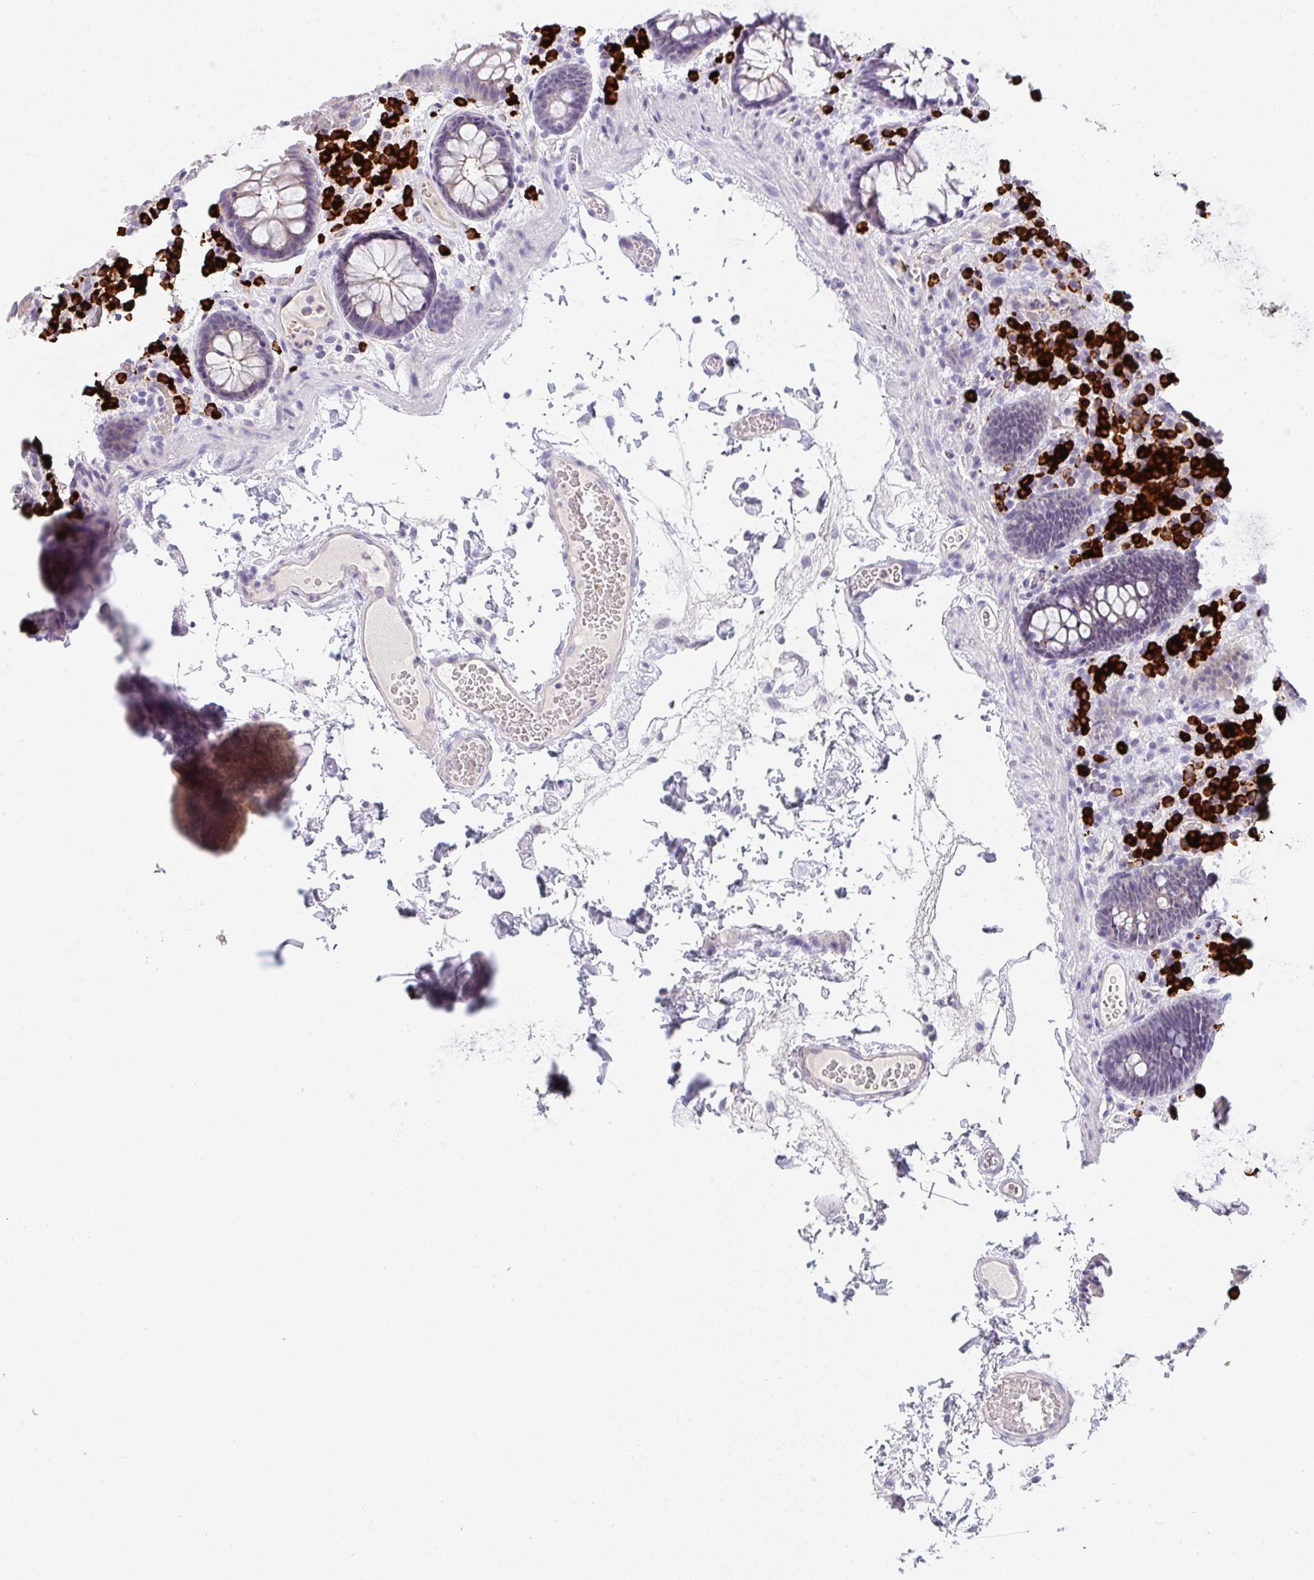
{"staining": {"intensity": "negative", "quantity": "none", "location": "none"}, "tissue": "colon", "cell_type": "Endothelial cells", "image_type": "normal", "snomed": [{"axis": "morphology", "description": "Normal tissue, NOS"}, {"axis": "topography", "description": "Colon"}, {"axis": "topography", "description": "Peripheral nerve tissue"}], "caption": "This image is of benign colon stained with IHC to label a protein in brown with the nuclei are counter-stained blue. There is no staining in endothelial cells.", "gene": "CACNA1S", "patient": {"sex": "male", "age": 84}}